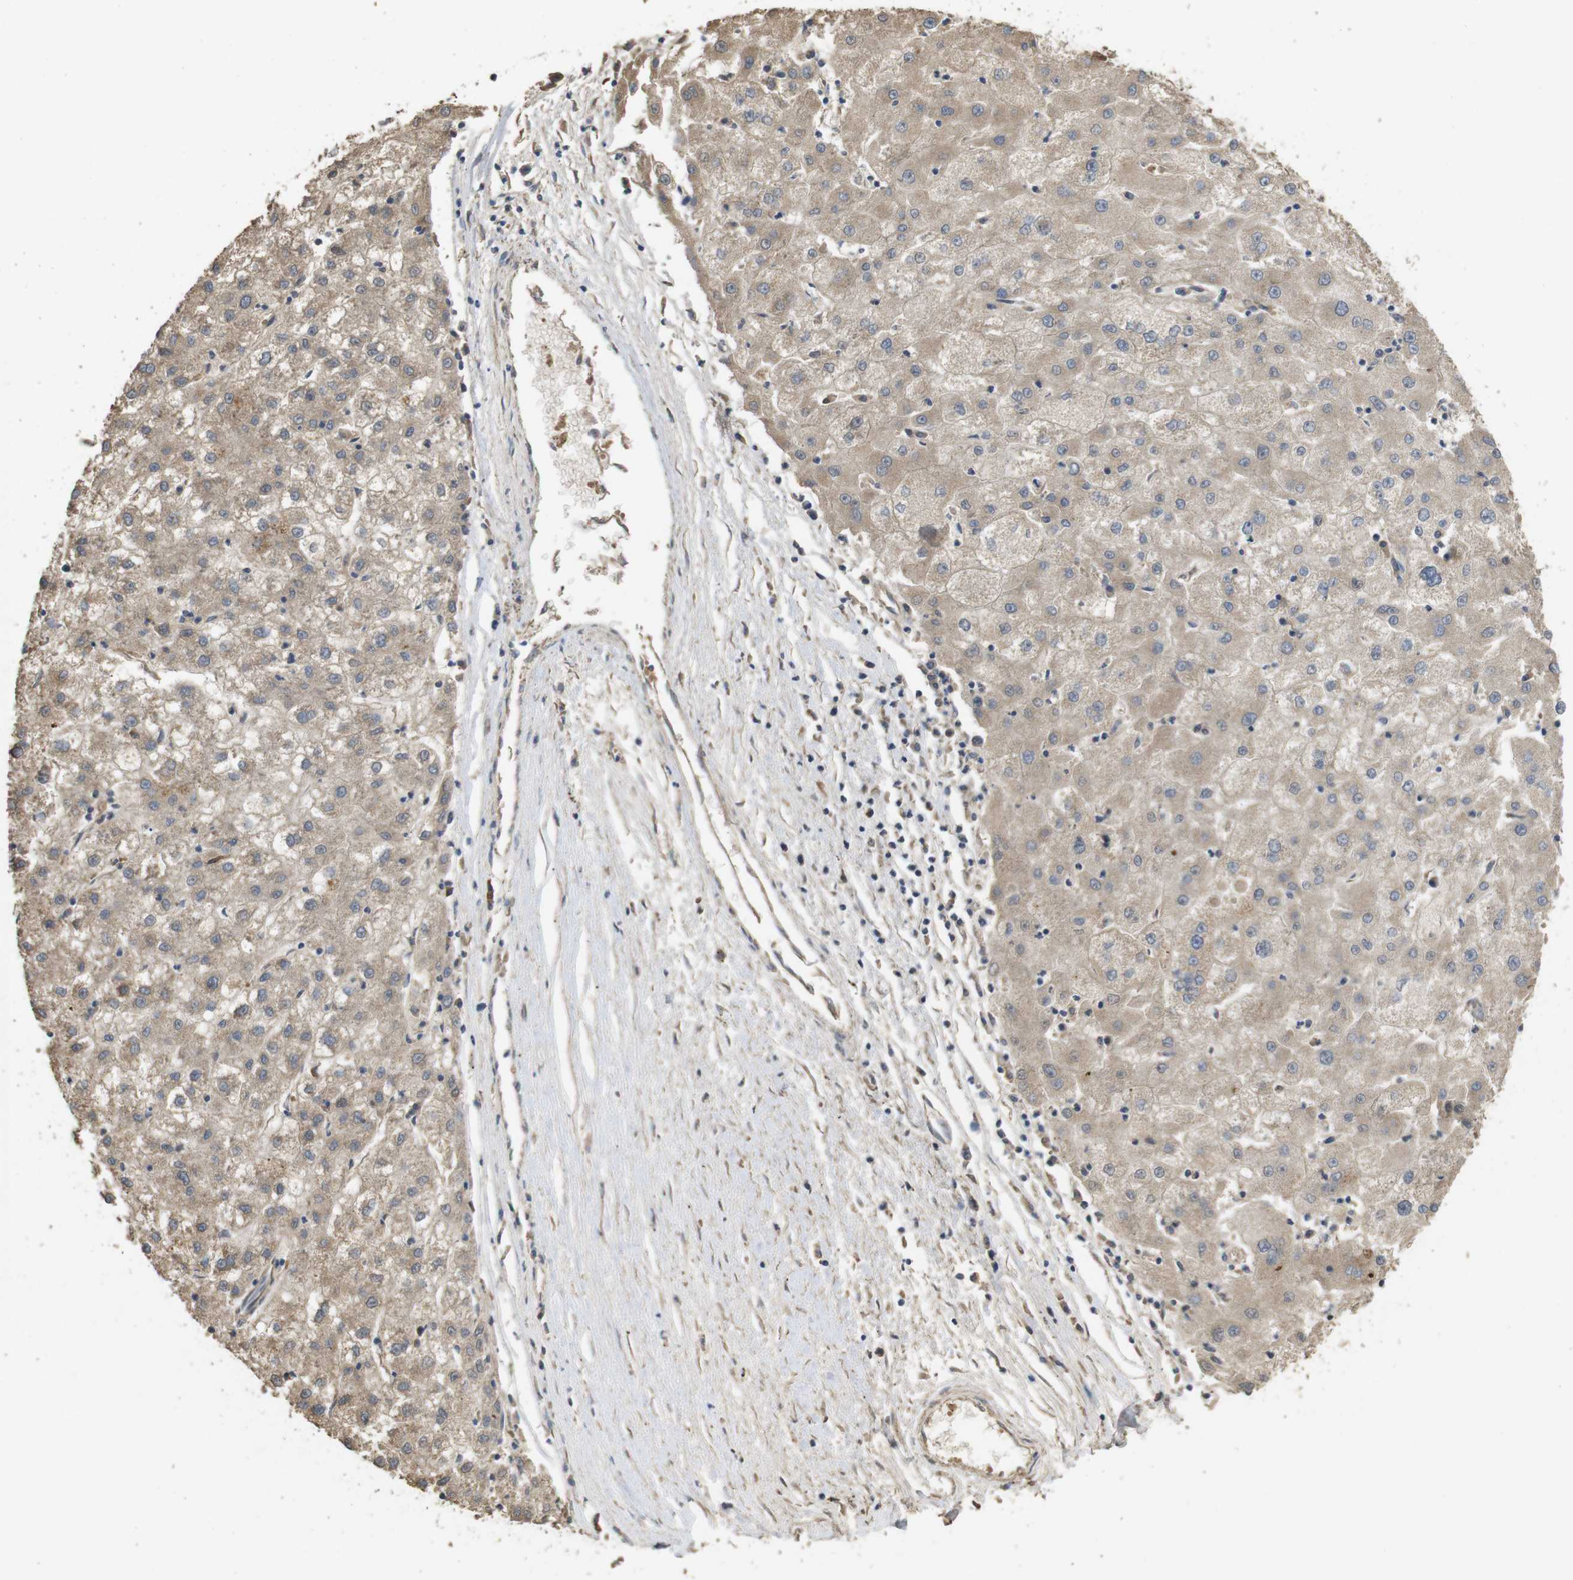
{"staining": {"intensity": "moderate", "quantity": ">75%", "location": "cytoplasmic/membranous"}, "tissue": "liver cancer", "cell_type": "Tumor cells", "image_type": "cancer", "snomed": [{"axis": "morphology", "description": "Carcinoma, Hepatocellular, NOS"}, {"axis": "topography", "description": "Liver"}], "caption": "Hepatocellular carcinoma (liver) stained with IHC shows moderate cytoplasmic/membranous staining in approximately >75% of tumor cells.", "gene": "PCDHB10", "patient": {"sex": "male", "age": 72}}